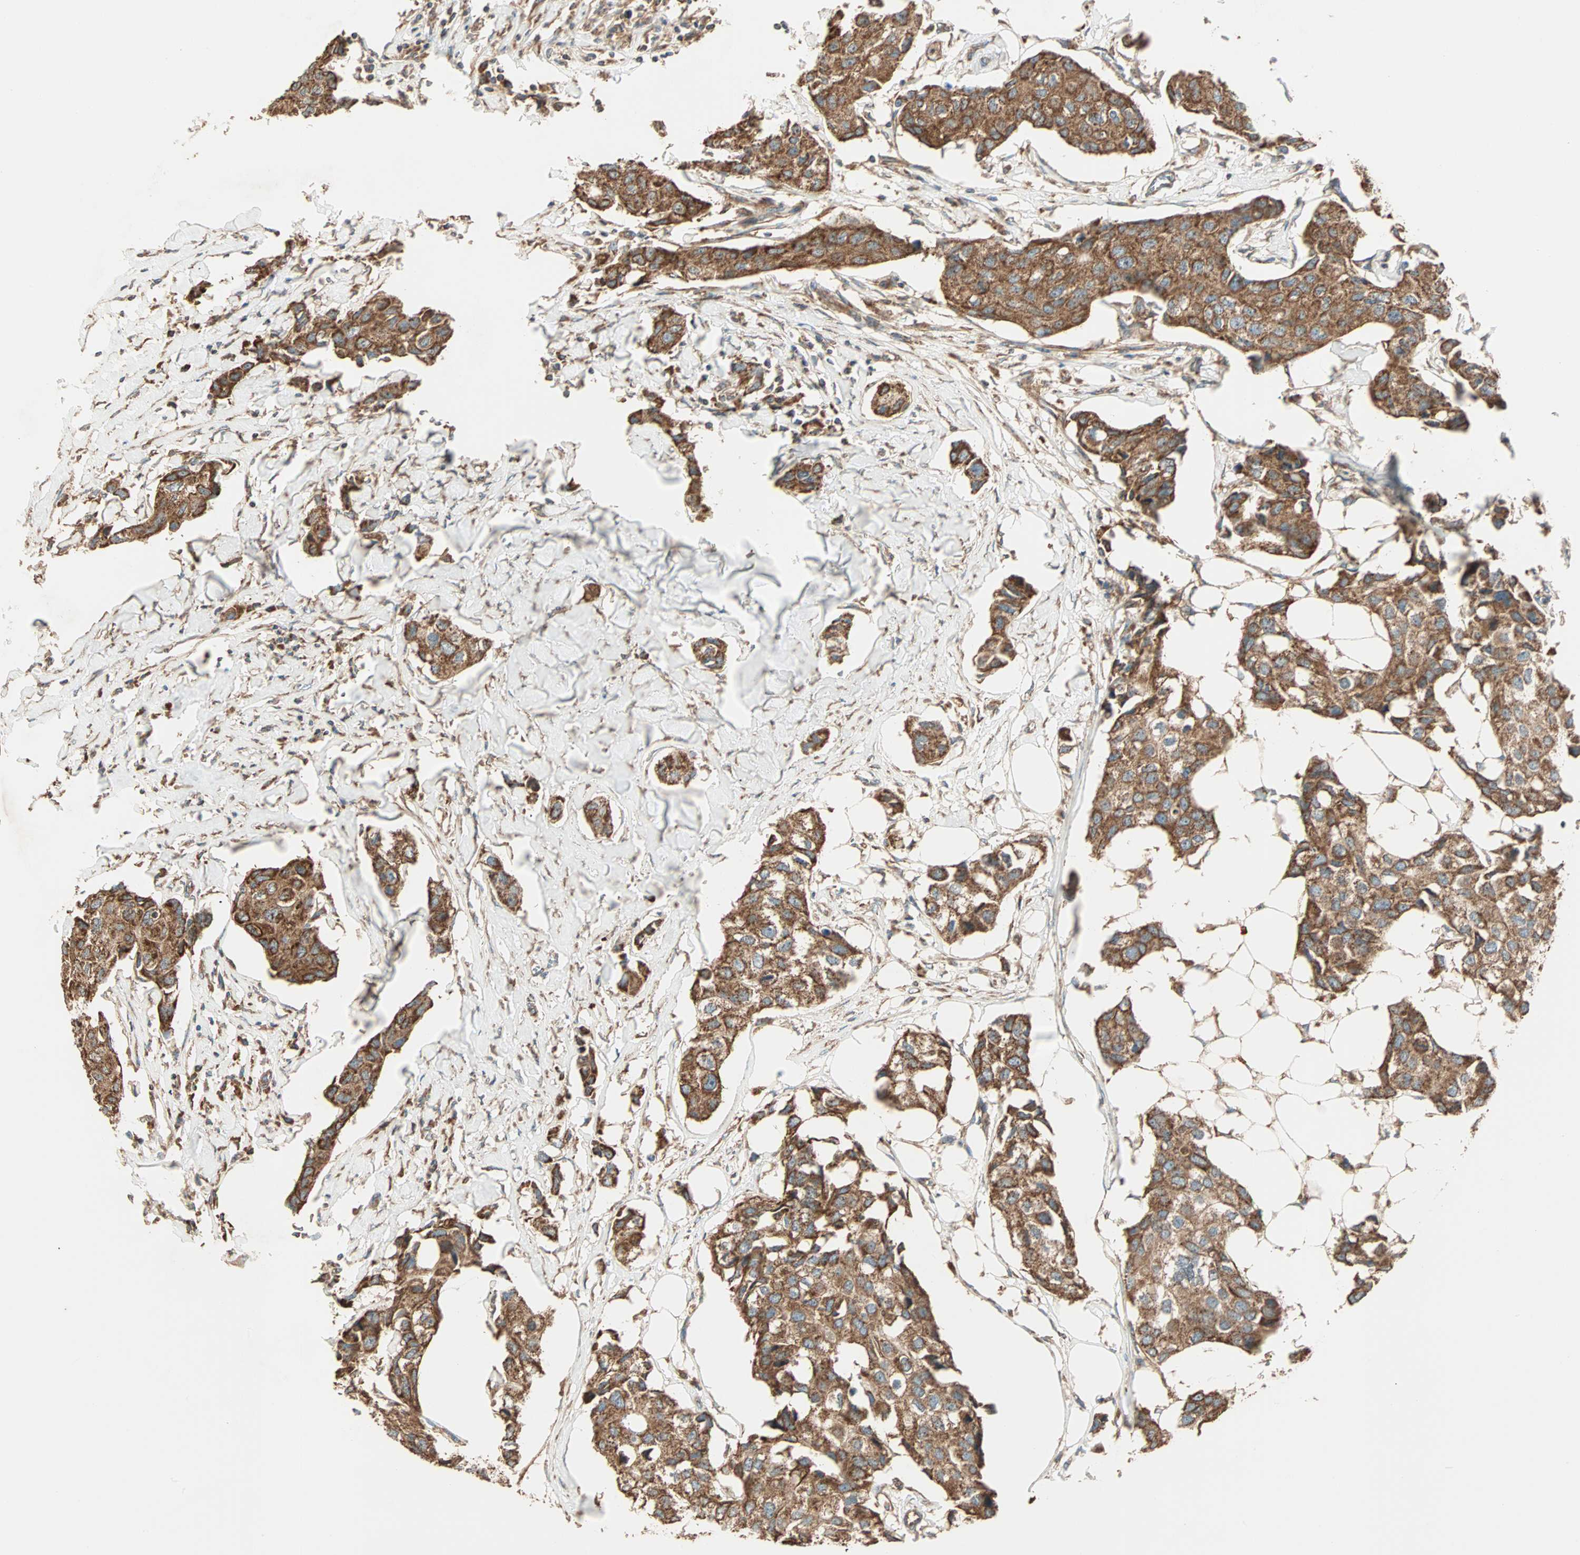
{"staining": {"intensity": "strong", "quantity": ">75%", "location": "cytoplasmic/membranous"}, "tissue": "breast cancer", "cell_type": "Tumor cells", "image_type": "cancer", "snomed": [{"axis": "morphology", "description": "Duct carcinoma"}, {"axis": "topography", "description": "Breast"}], "caption": "Strong cytoplasmic/membranous positivity for a protein is appreciated in approximately >75% of tumor cells of breast intraductal carcinoma using immunohistochemistry.", "gene": "EIF4G2", "patient": {"sex": "female", "age": 80}}